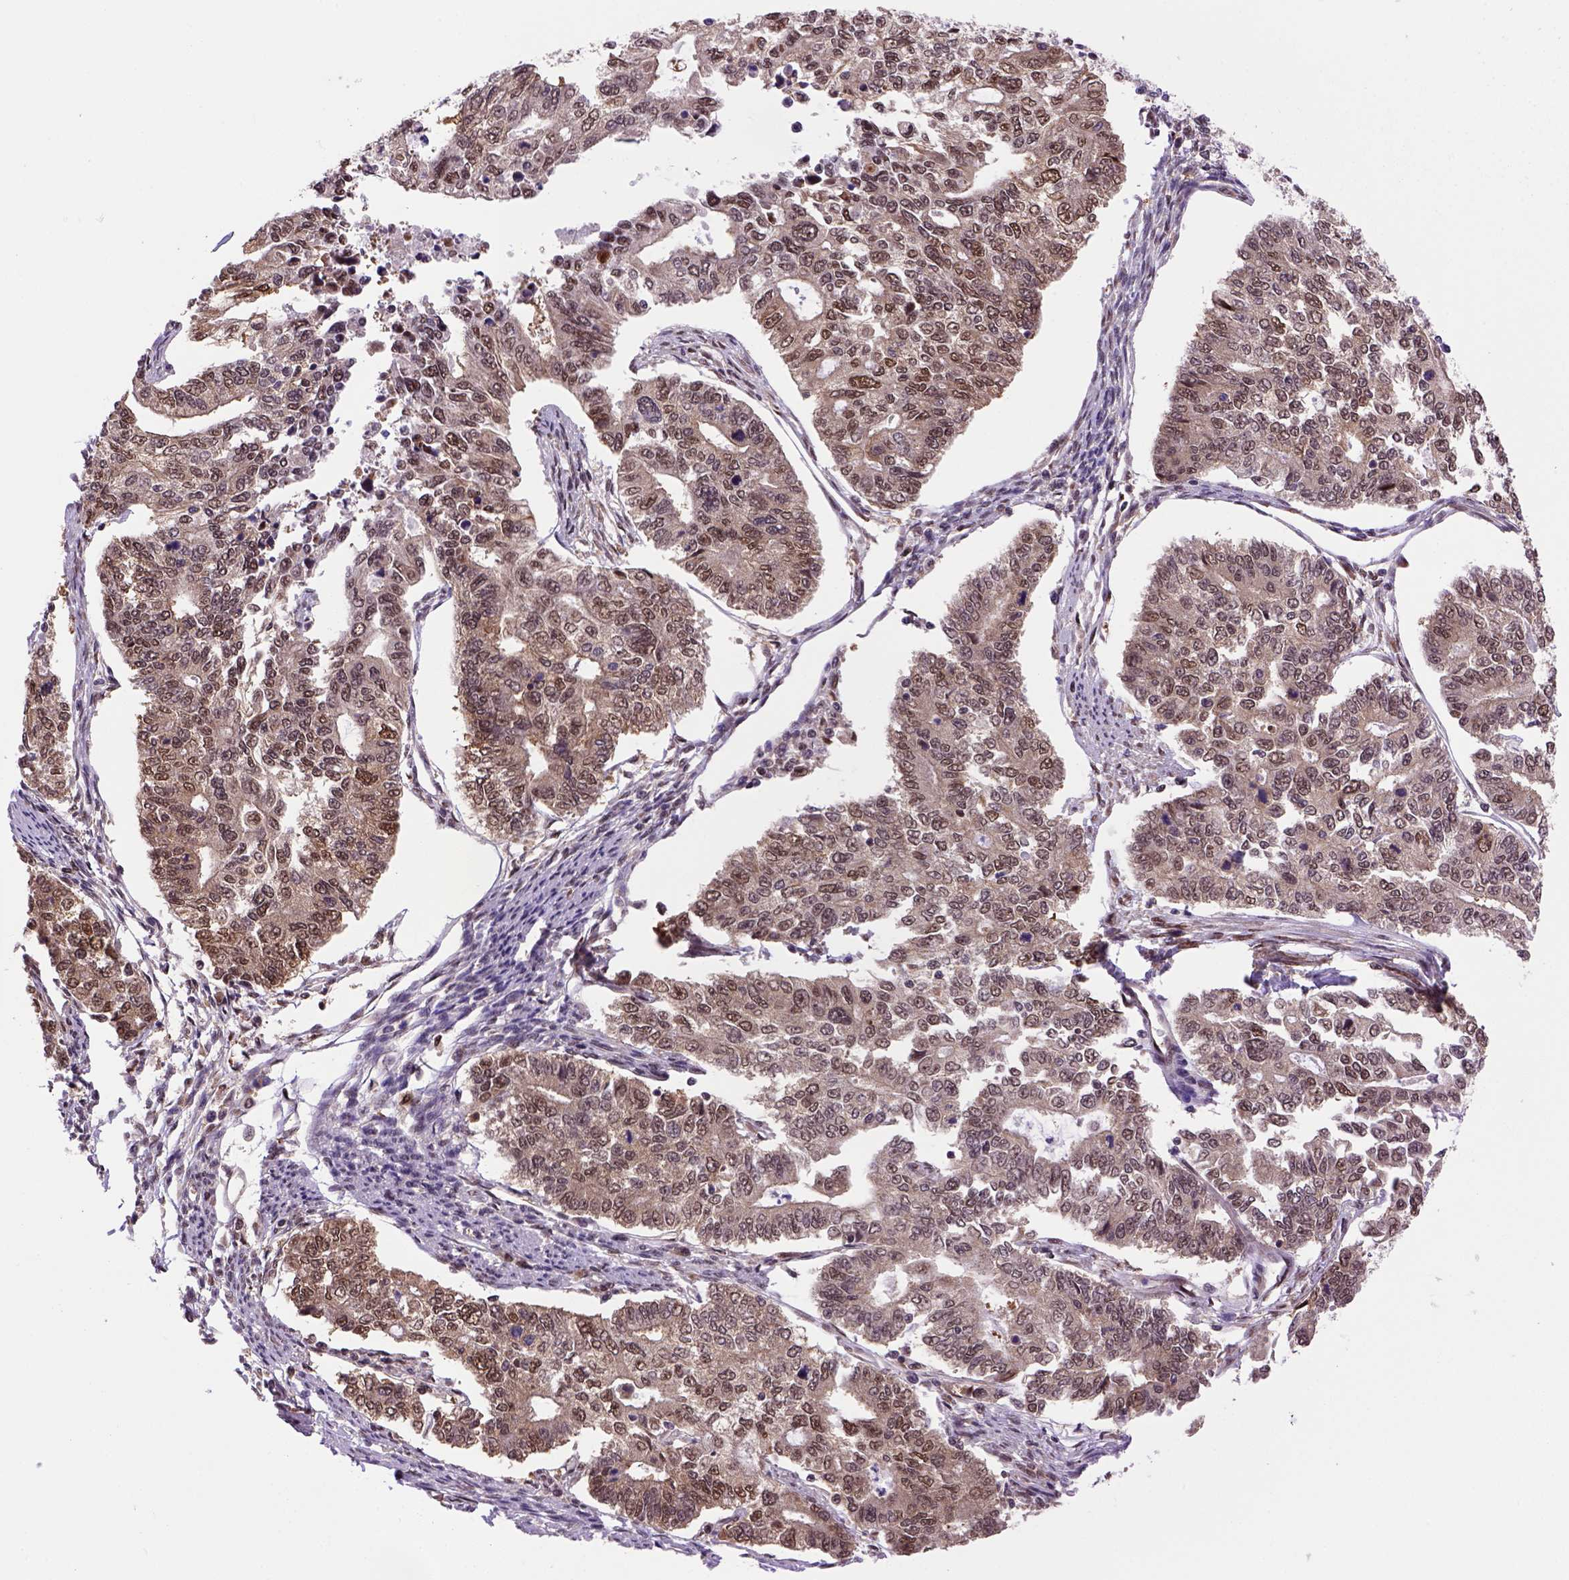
{"staining": {"intensity": "moderate", "quantity": ">75%", "location": "cytoplasmic/membranous,nuclear"}, "tissue": "endometrial cancer", "cell_type": "Tumor cells", "image_type": "cancer", "snomed": [{"axis": "morphology", "description": "Adenocarcinoma, NOS"}, {"axis": "topography", "description": "Uterus"}], "caption": "Moderate cytoplasmic/membranous and nuclear protein positivity is appreciated in about >75% of tumor cells in endometrial cancer (adenocarcinoma). (IHC, brightfield microscopy, high magnification).", "gene": "PSMC2", "patient": {"sex": "female", "age": 59}}